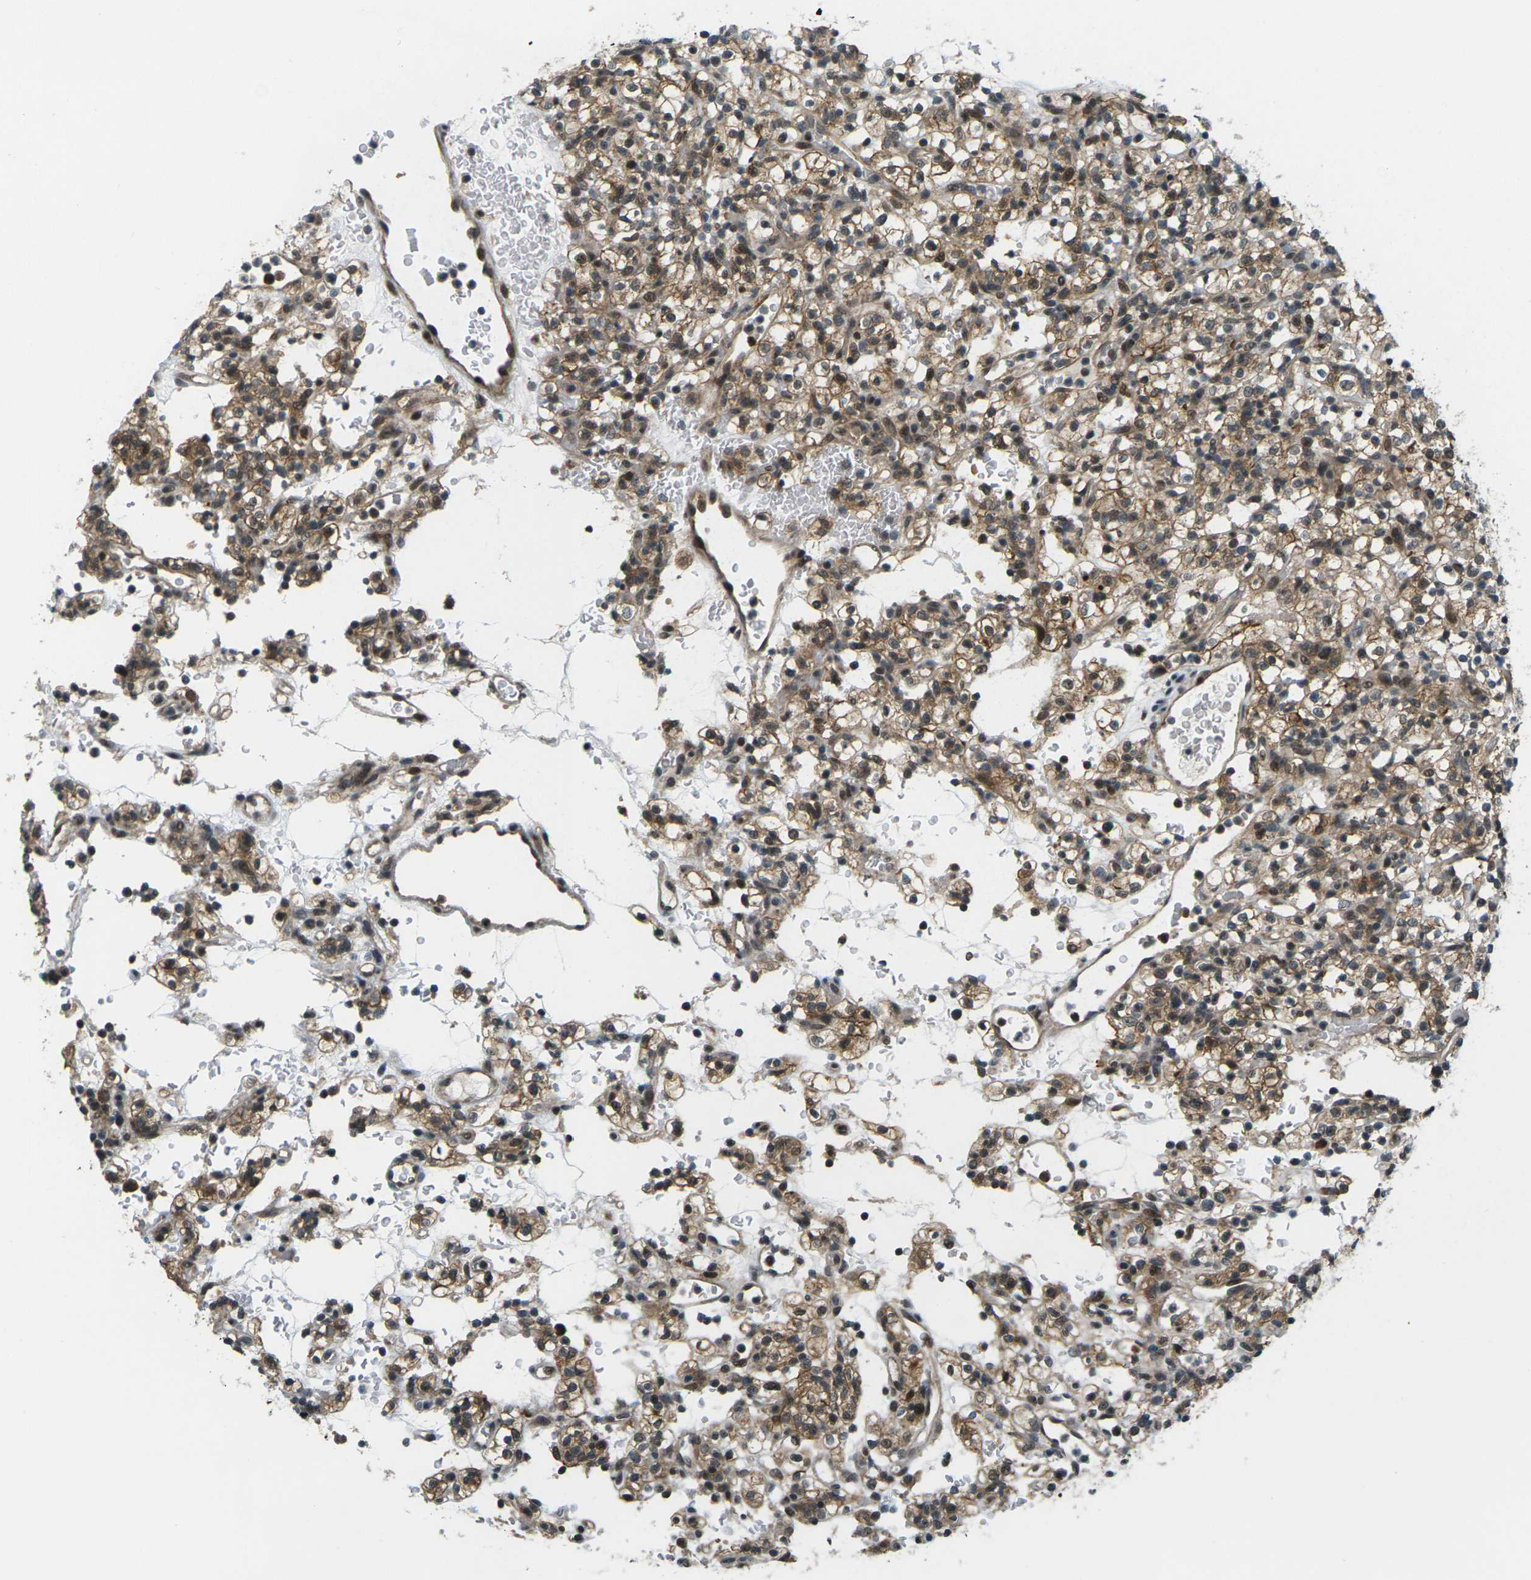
{"staining": {"intensity": "moderate", "quantity": ">75%", "location": "cytoplasmic/membranous,nuclear"}, "tissue": "renal cancer", "cell_type": "Tumor cells", "image_type": "cancer", "snomed": [{"axis": "morphology", "description": "Normal tissue, NOS"}, {"axis": "morphology", "description": "Adenocarcinoma, NOS"}, {"axis": "topography", "description": "Kidney"}], "caption": "An image of adenocarcinoma (renal) stained for a protein reveals moderate cytoplasmic/membranous and nuclear brown staining in tumor cells.", "gene": "UBE2S", "patient": {"sex": "female", "age": 72}}